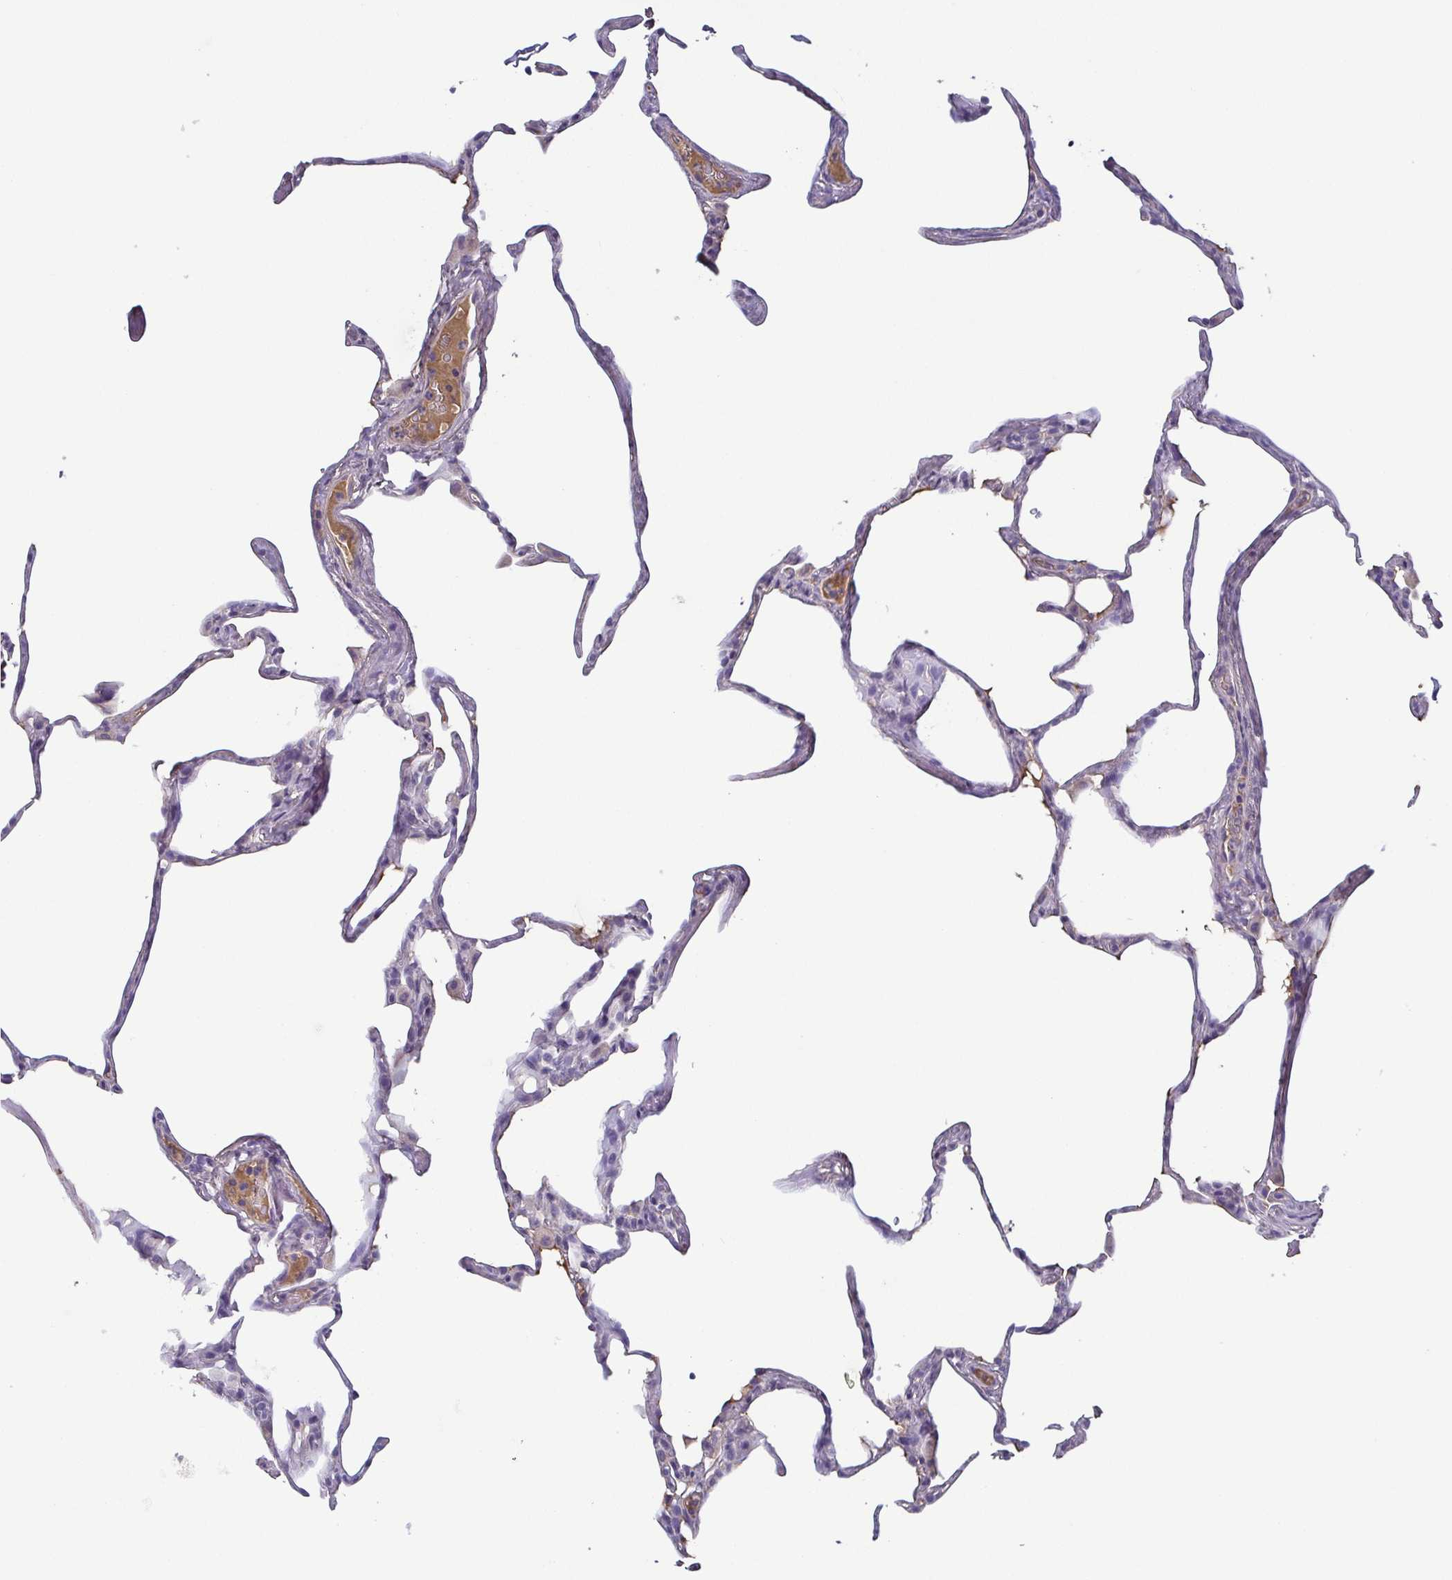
{"staining": {"intensity": "negative", "quantity": "none", "location": "none"}, "tissue": "lung", "cell_type": "Alveolar cells", "image_type": "normal", "snomed": [{"axis": "morphology", "description": "Normal tissue, NOS"}, {"axis": "topography", "description": "Lung"}], "caption": "Immunohistochemistry (IHC) histopathology image of unremarkable human lung stained for a protein (brown), which demonstrates no staining in alveolar cells.", "gene": "ECM1", "patient": {"sex": "male", "age": 65}}